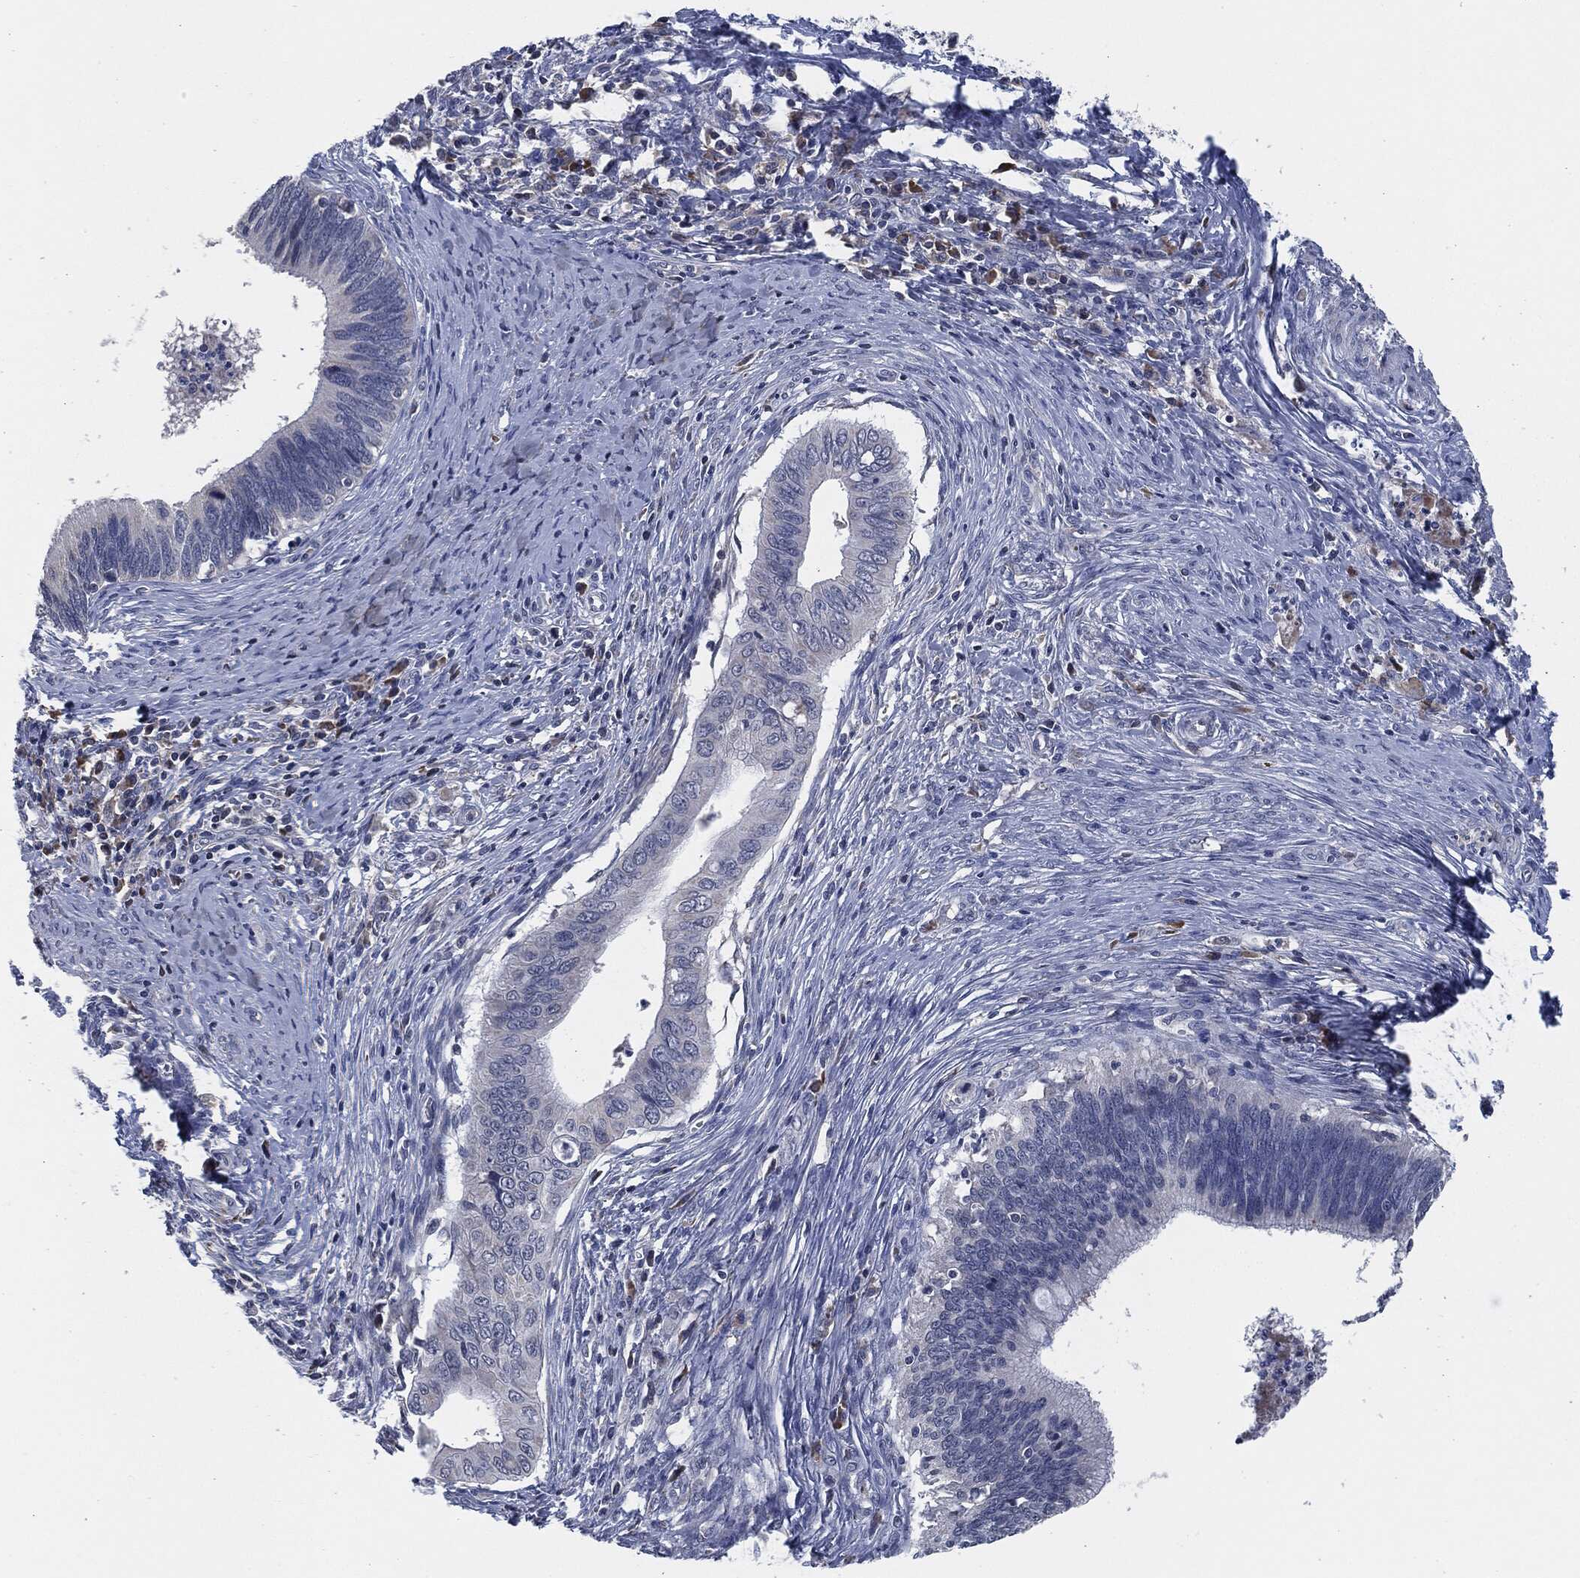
{"staining": {"intensity": "negative", "quantity": "none", "location": "none"}, "tissue": "cervical cancer", "cell_type": "Tumor cells", "image_type": "cancer", "snomed": [{"axis": "morphology", "description": "Adenocarcinoma, NOS"}, {"axis": "topography", "description": "Cervix"}], "caption": "The immunohistochemistry (IHC) micrograph has no significant staining in tumor cells of cervical cancer (adenocarcinoma) tissue.", "gene": "IL2RG", "patient": {"sex": "female", "age": 42}}